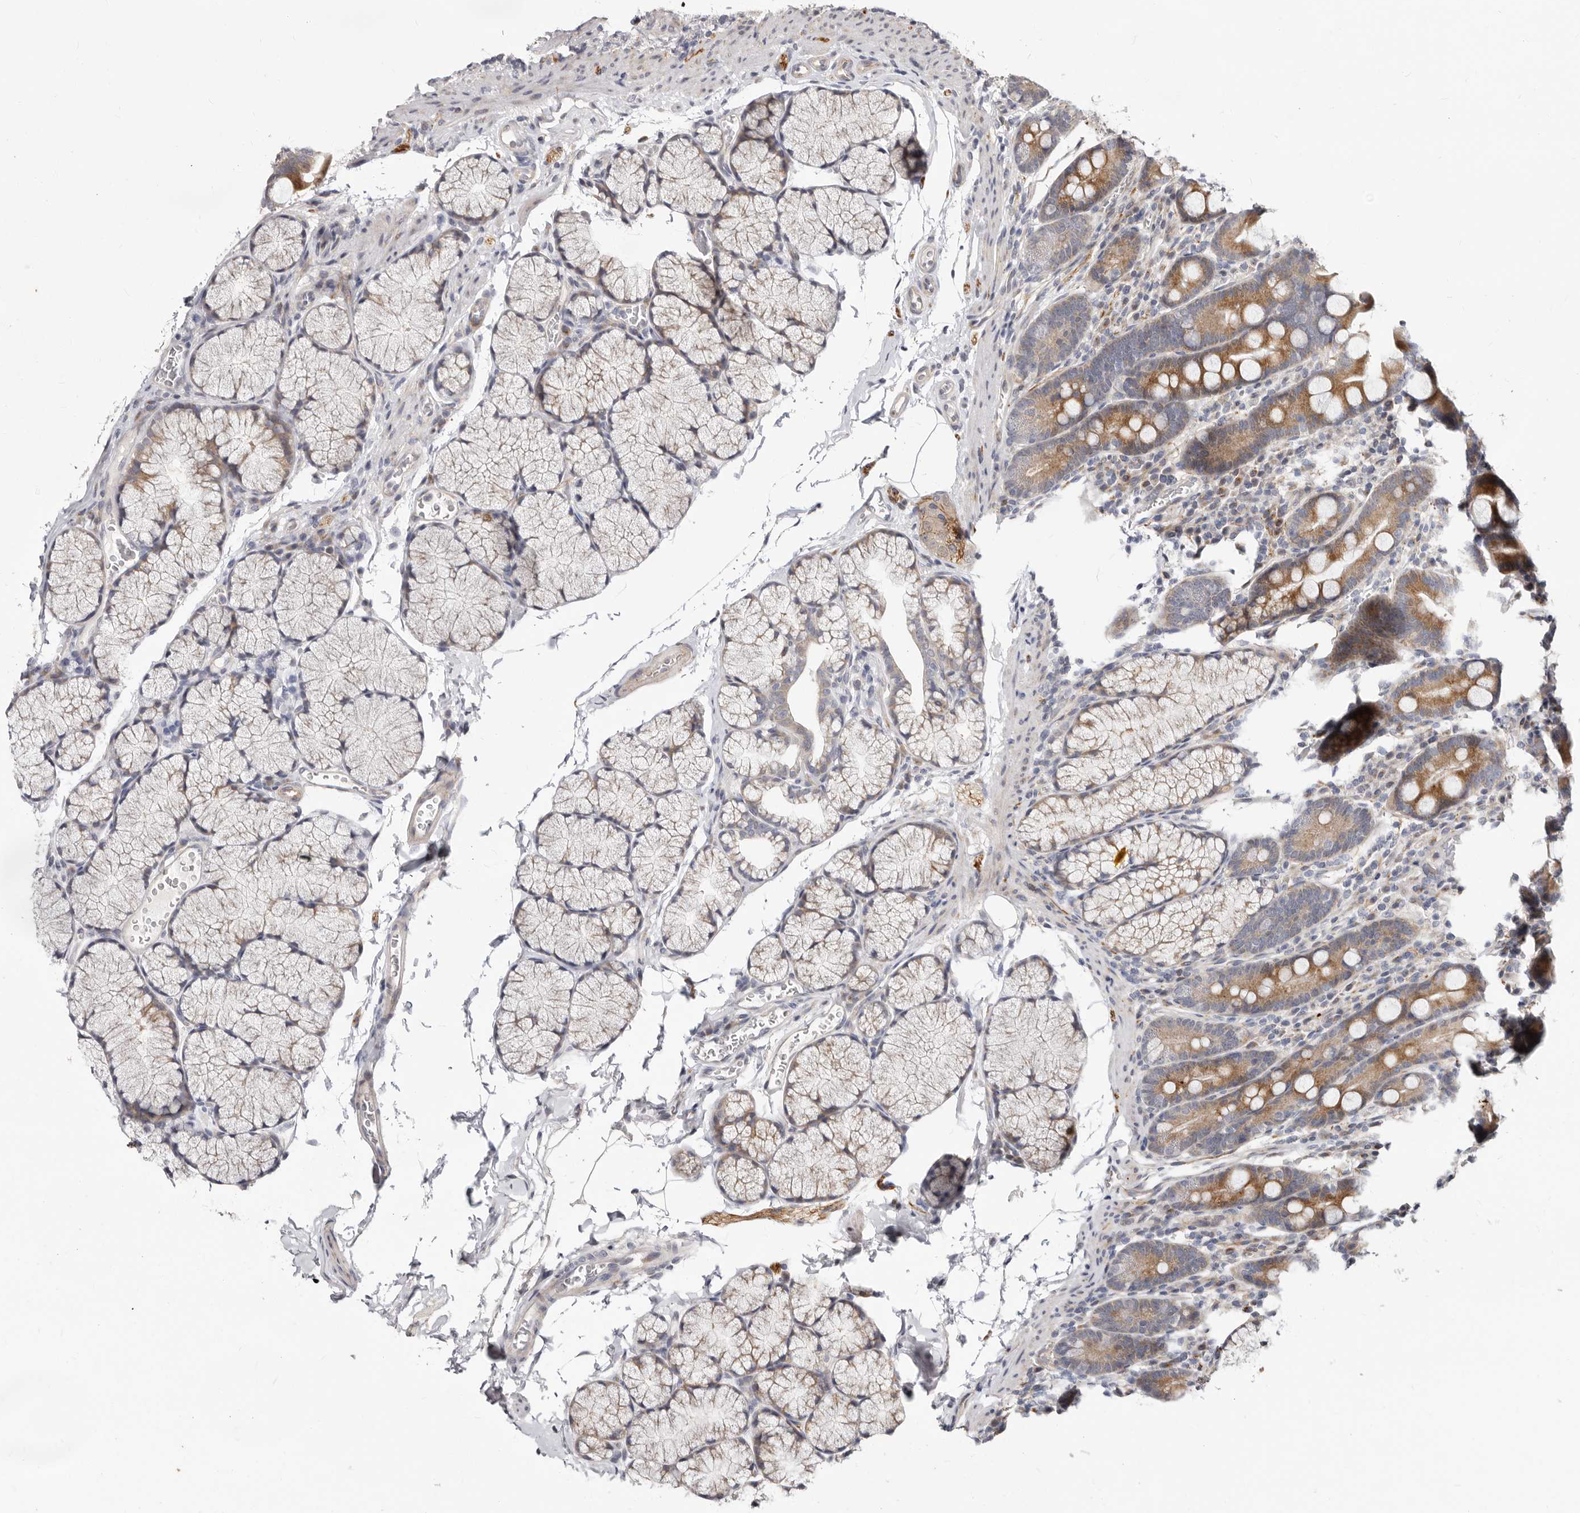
{"staining": {"intensity": "moderate", "quantity": "25%-75%", "location": "cytoplasmic/membranous"}, "tissue": "duodenum", "cell_type": "Glandular cells", "image_type": "normal", "snomed": [{"axis": "morphology", "description": "Normal tissue, NOS"}, {"axis": "topography", "description": "Duodenum"}], "caption": "IHC of unremarkable duodenum demonstrates medium levels of moderate cytoplasmic/membranous positivity in about 25%-75% of glandular cells. Using DAB (brown) and hematoxylin (blue) stains, captured at high magnification using brightfield microscopy.", "gene": "KLHL4", "patient": {"sex": "male", "age": 35}}